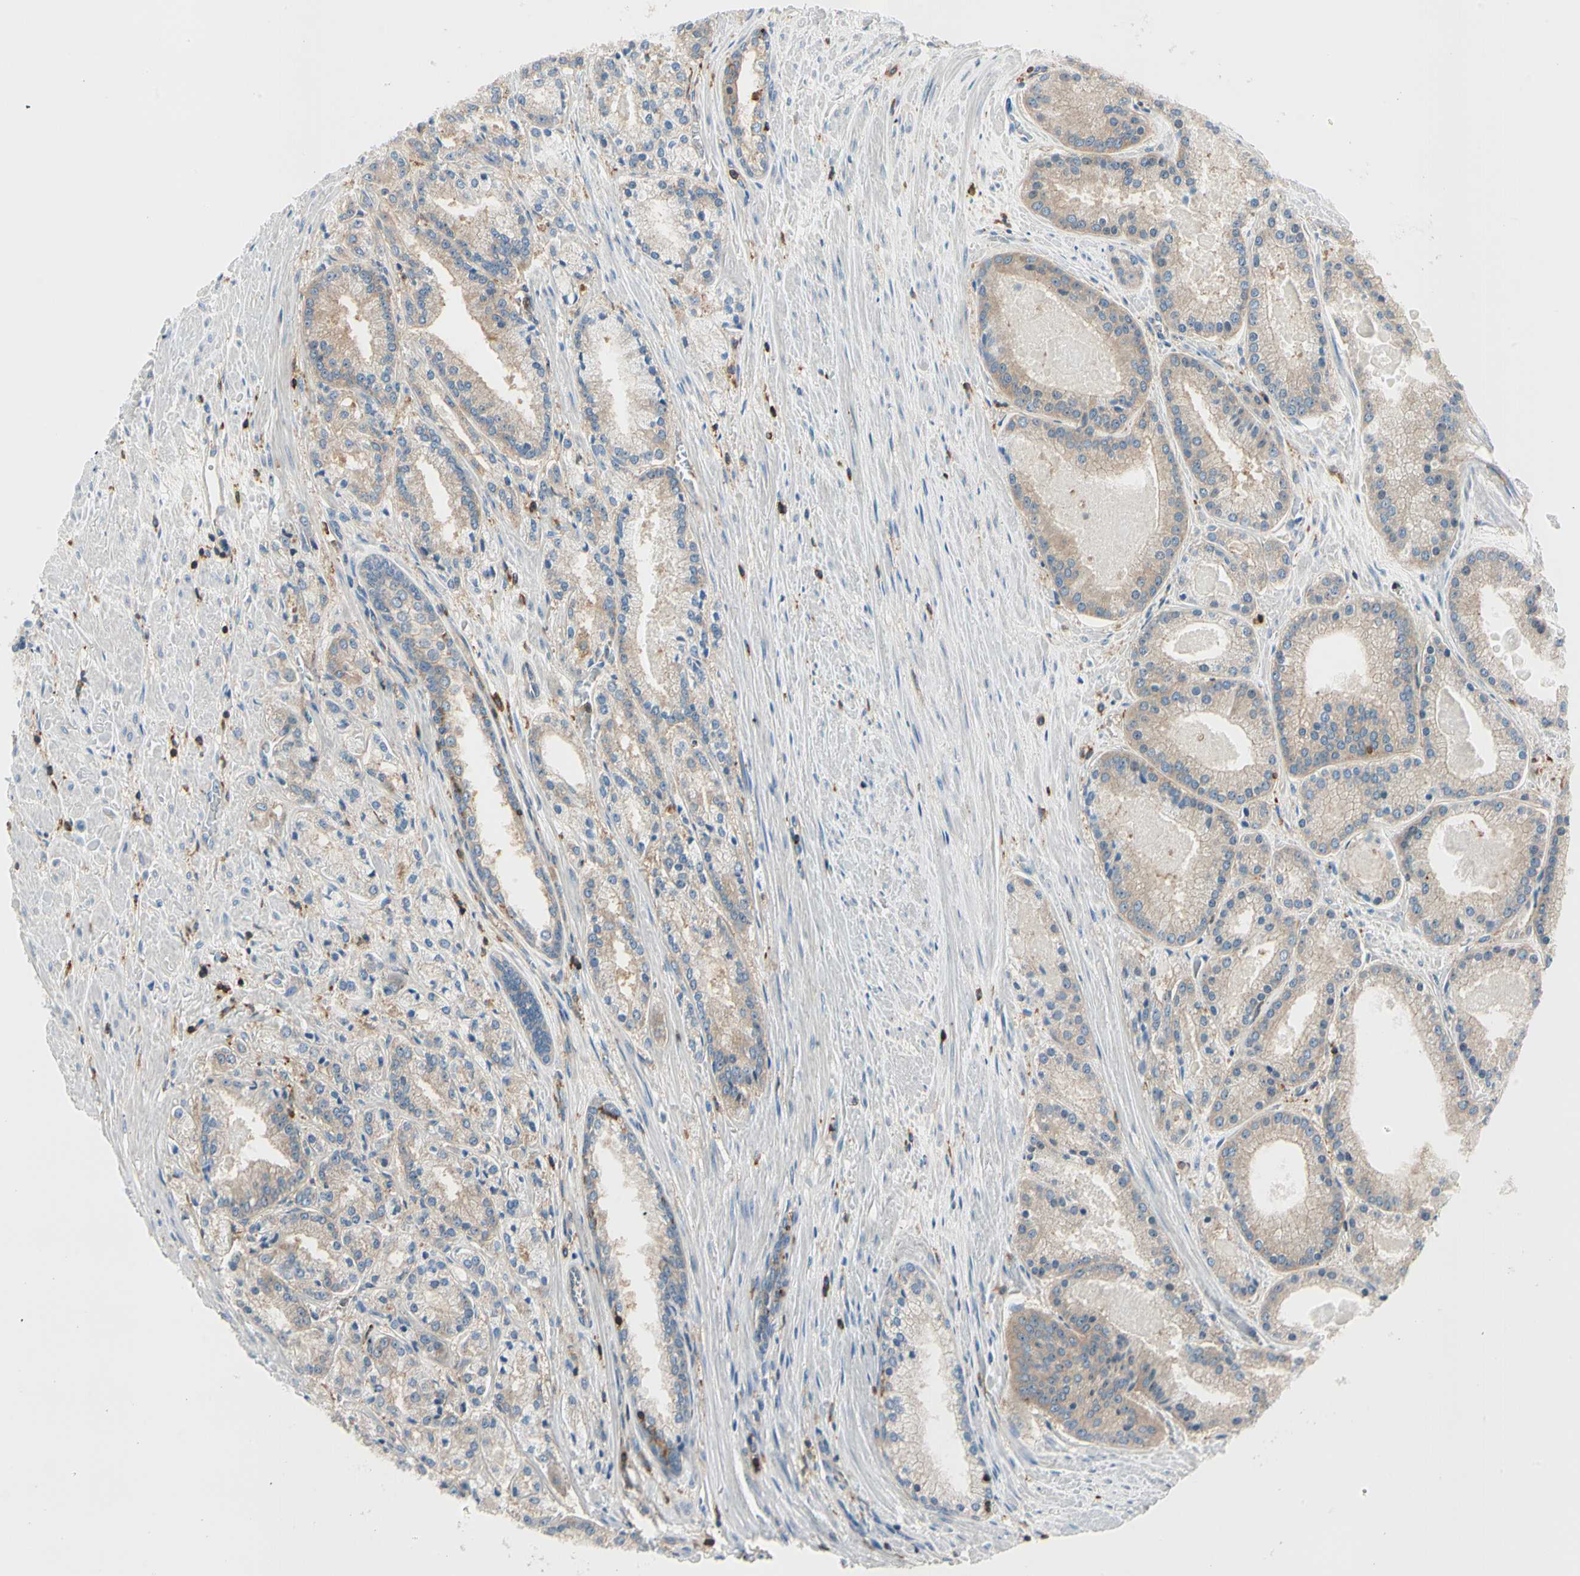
{"staining": {"intensity": "weak", "quantity": ">75%", "location": "cytoplasmic/membranous"}, "tissue": "prostate cancer", "cell_type": "Tumor cells", "image_type": "cancer", "snomed": [{"axis": "morphology", "description": "Adenocarcinoma, Low grade"}, {"axis": "topography", "description": "Prostate"}], "caption": "Immunohistochemistry (DAB (3,3'-diaminobenzidine)) staining of prostate cancer (low-grade adenocarcinoma) exhibits weak cytoplasmic/membranous protein positivity in about >75% of tumor cells.", "gene": "CAPZA2", "patient": {"sex": "male", "age": 59}}